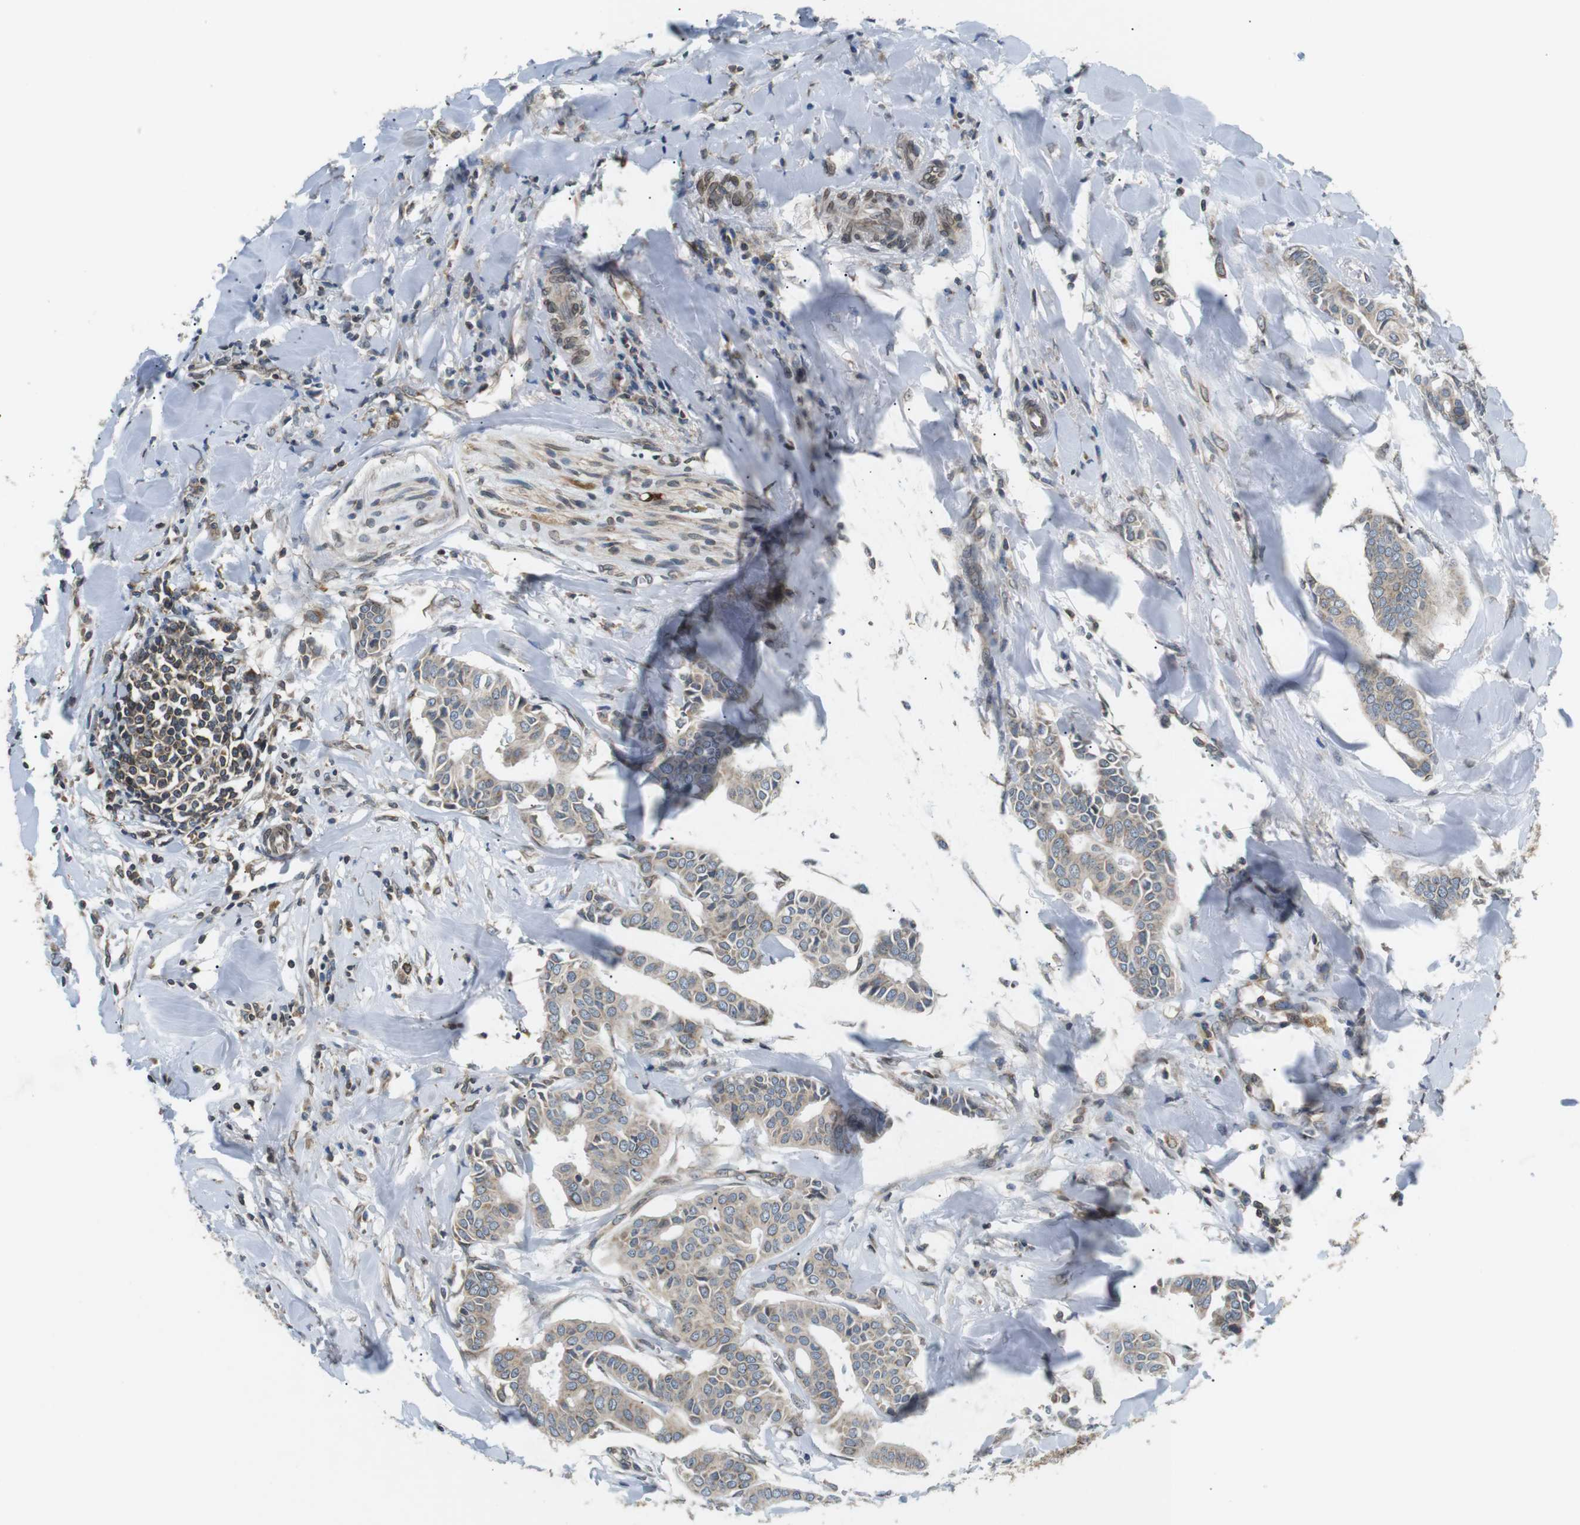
{"staining": {"intensity": "negative", "quantity": "none", "location": "none"}, "tissue": "head and neck cancer", "cell_type": "Tumor cells", "image_type": "cancer", "snomed": [{"axis": "morphology", "description": "Adenocarcinoma, NOS"}, {"axis": "topography", "description": "Salivary gland"}, {"axis": "topography", "description": "Head-Neck"}], "caption": "This is an immunohistochemistry image of adenocarcinoma (head and neck). There is no staining in tumor cells.", "gene": "TMX4", "patient": {"sex": "female", "age": 59}}